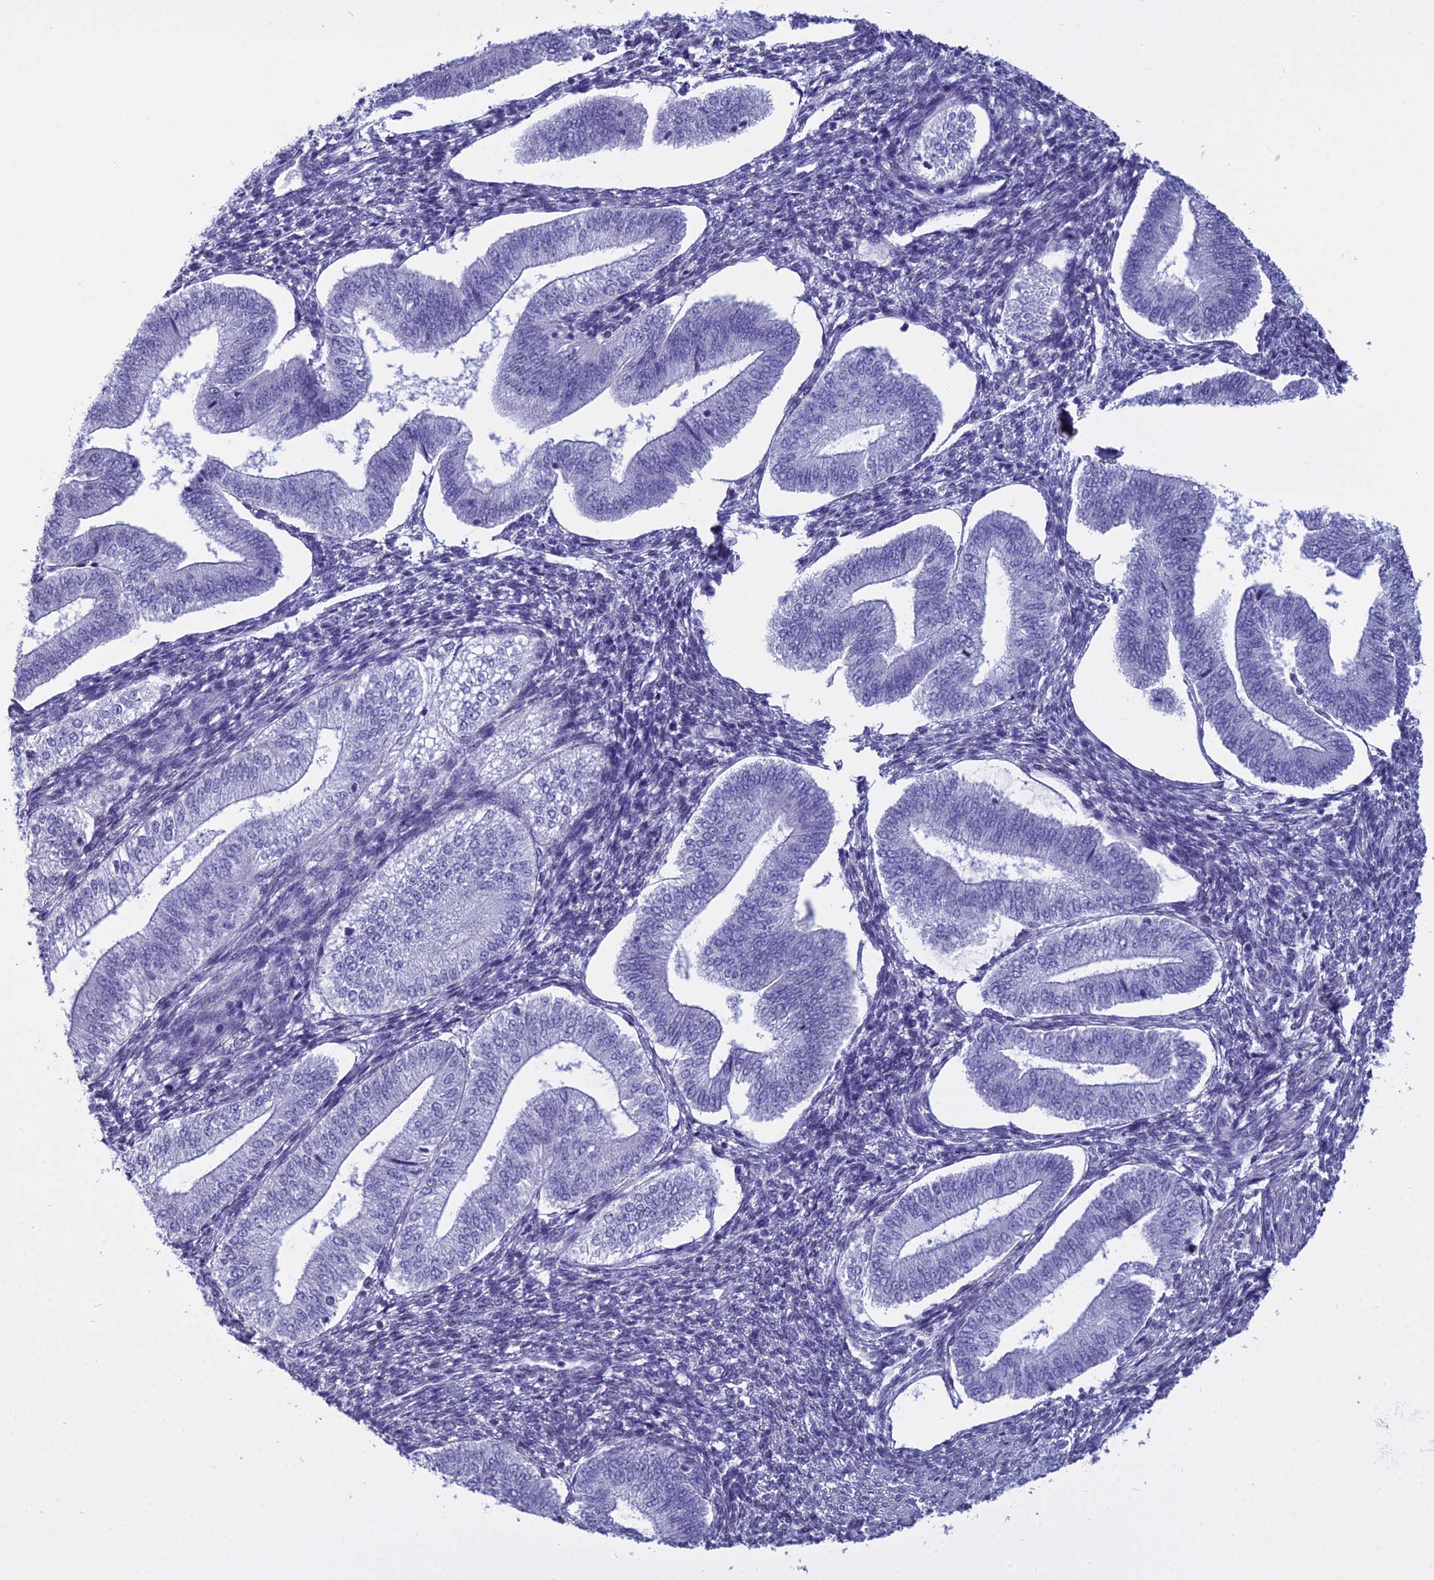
{"staining": {"intensity": "negative", "quantity": "none", "location": "none"}, "tissue": "endometrium", "cell_type": "Cells in endometrial stroma", "image_type": "normal", "snomed": [{"axis": "morphology", "description": "Normal tissue, NOS"}, {"axis": "topography", "description": "Endometrium"}], "caption": "Immunohistochemistry (IHC) of normal endometrium demonstrates no positivity in cells in endometrial stroma. (DAB (3,3'-diaminobenzidine) immunohistochemistry (IHC) visualized using brightfield microscopy, high magnification).", "gene": "MAP6", "patient": {"sex": "female", "age": 34}}